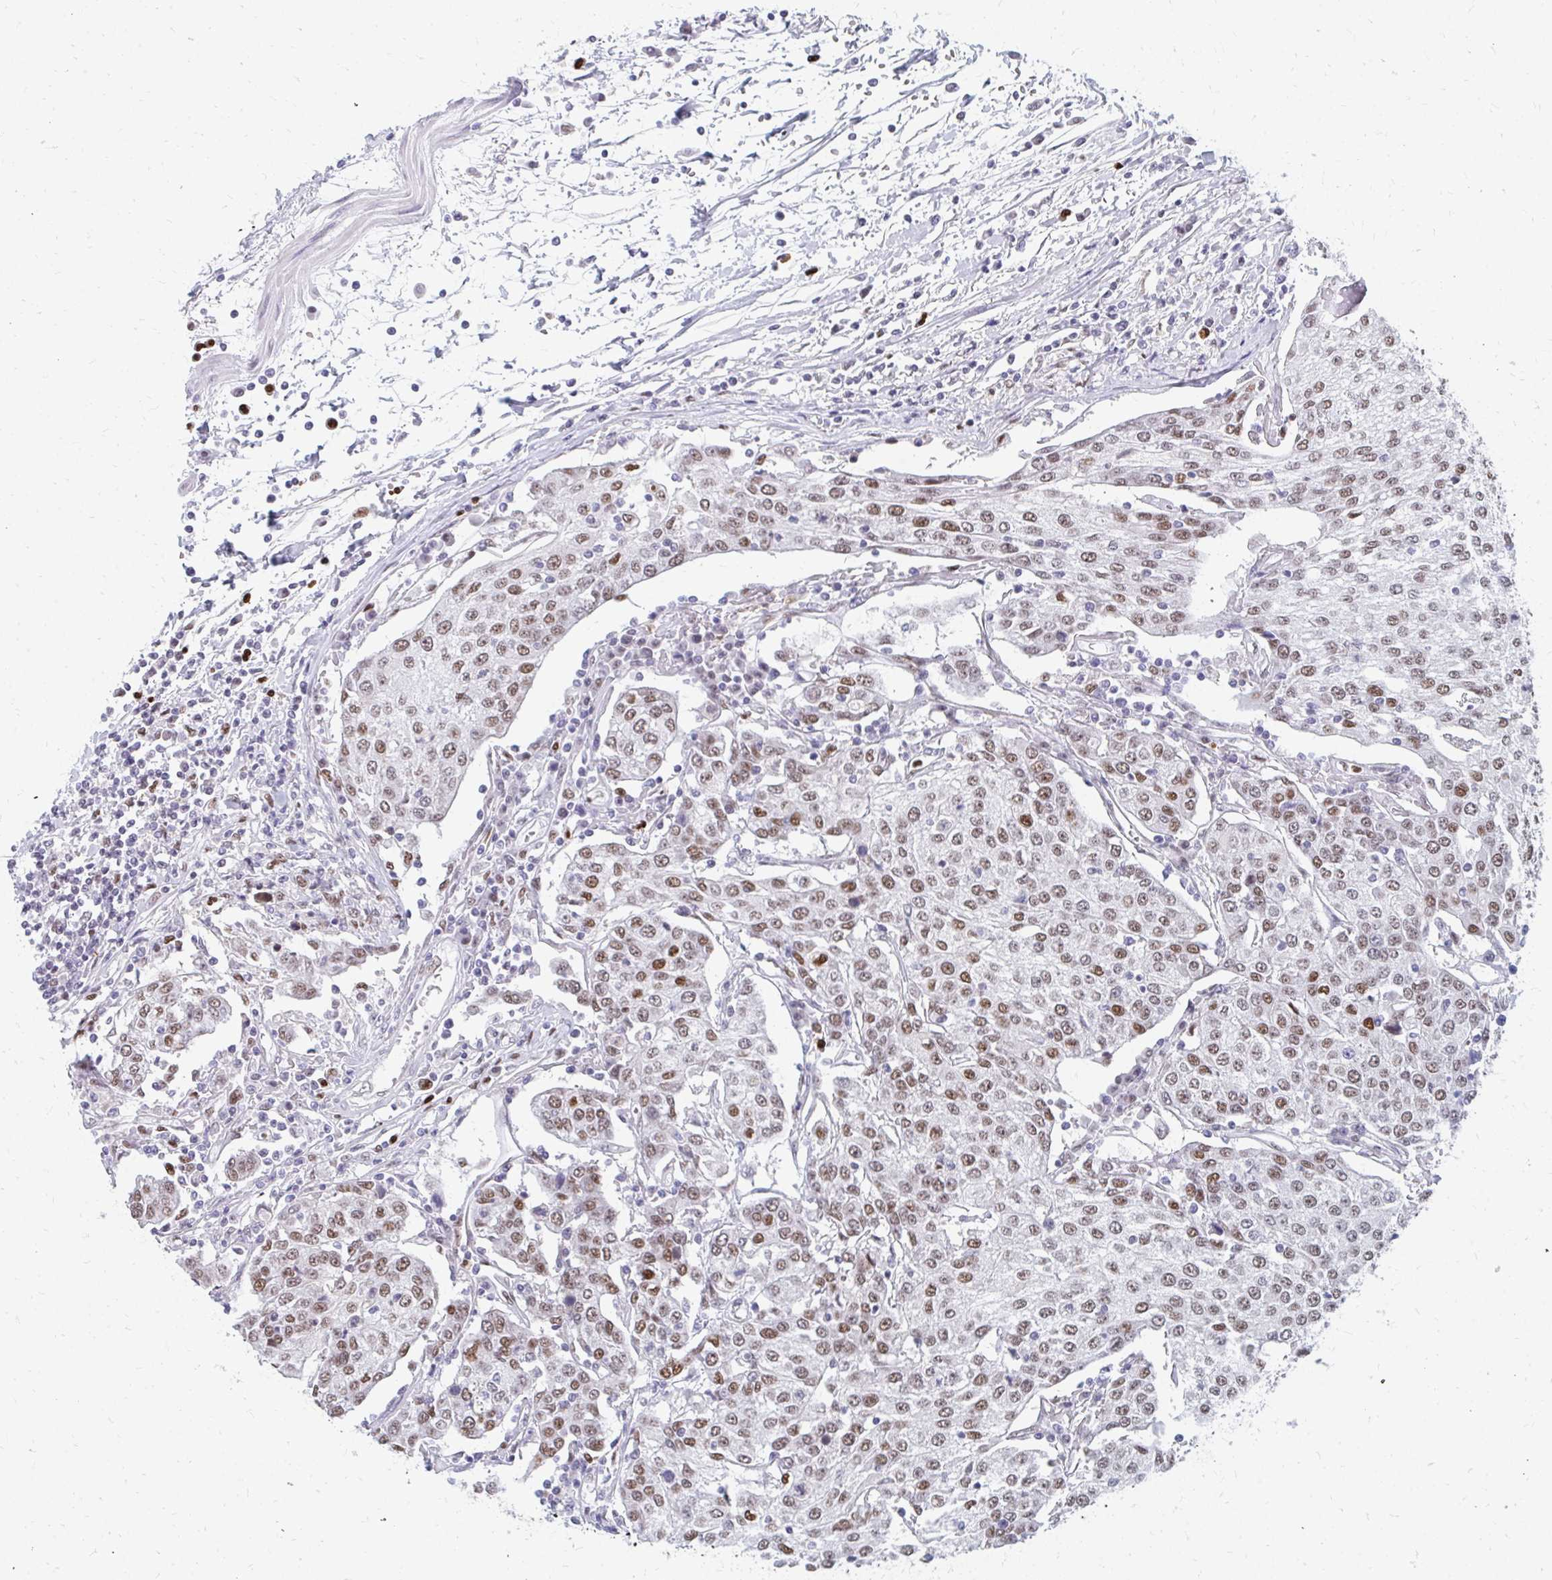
{"staining": {"intensity": "moderate", "quantity": ">75%", "location": "nuclear"}, "tissue": "urothelial cancer", "cell_type": "Tumor cells", "image_type": "cancer", "snomed": [{"axis": "morphology", "description": "Urothelial carcinoma, High grade"}, {"axis": "topography", "description": "Urinary bladder"}], "caption": "Immunohistochemical staining of urothelial carcinoma (high-grade) demonstrates moderate nuclear protein expression in about >75% of tumor cells.", "gene": "PLK3", "patient": {"sex": "female", "age": 85}}